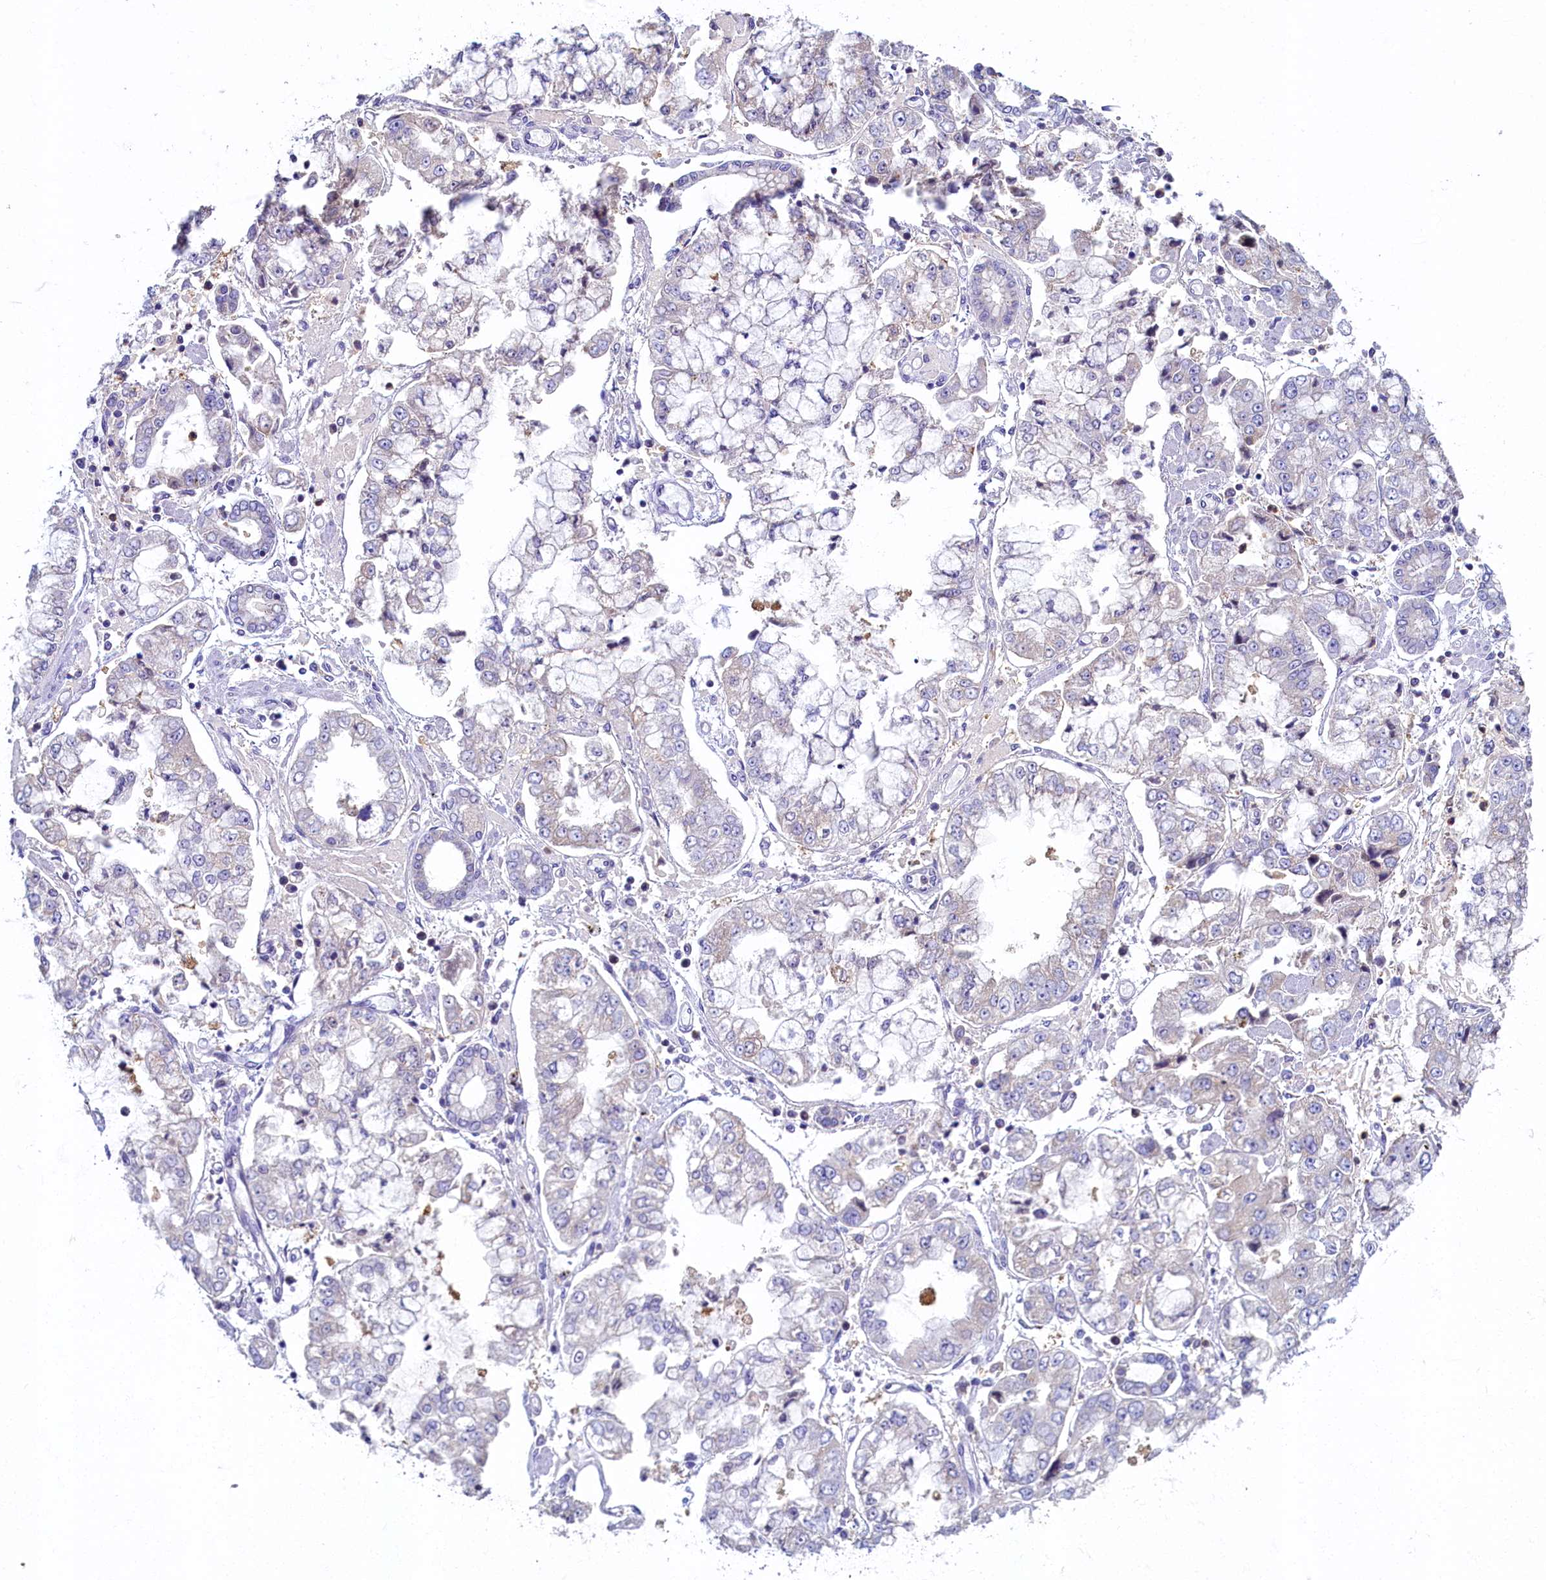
{"staining": {"intensity": "negative", "quantity": "none", "location": "none"}, "tissue": "stomach cancer", "cell_type": "Tumor cells", "image_type": "cancer", "snomed": [{"axis": "morphology", "description": "Adenocarcinoma, NOS"}, {"axis": "topography", "description": "Stomach"}], "caption": "The photomicrograph demonstrates no staining of tumor cells in adenocarcinoma (stomach).", "gene": "TIMM8B", "patient": {"sex": "male", "age": 76}}